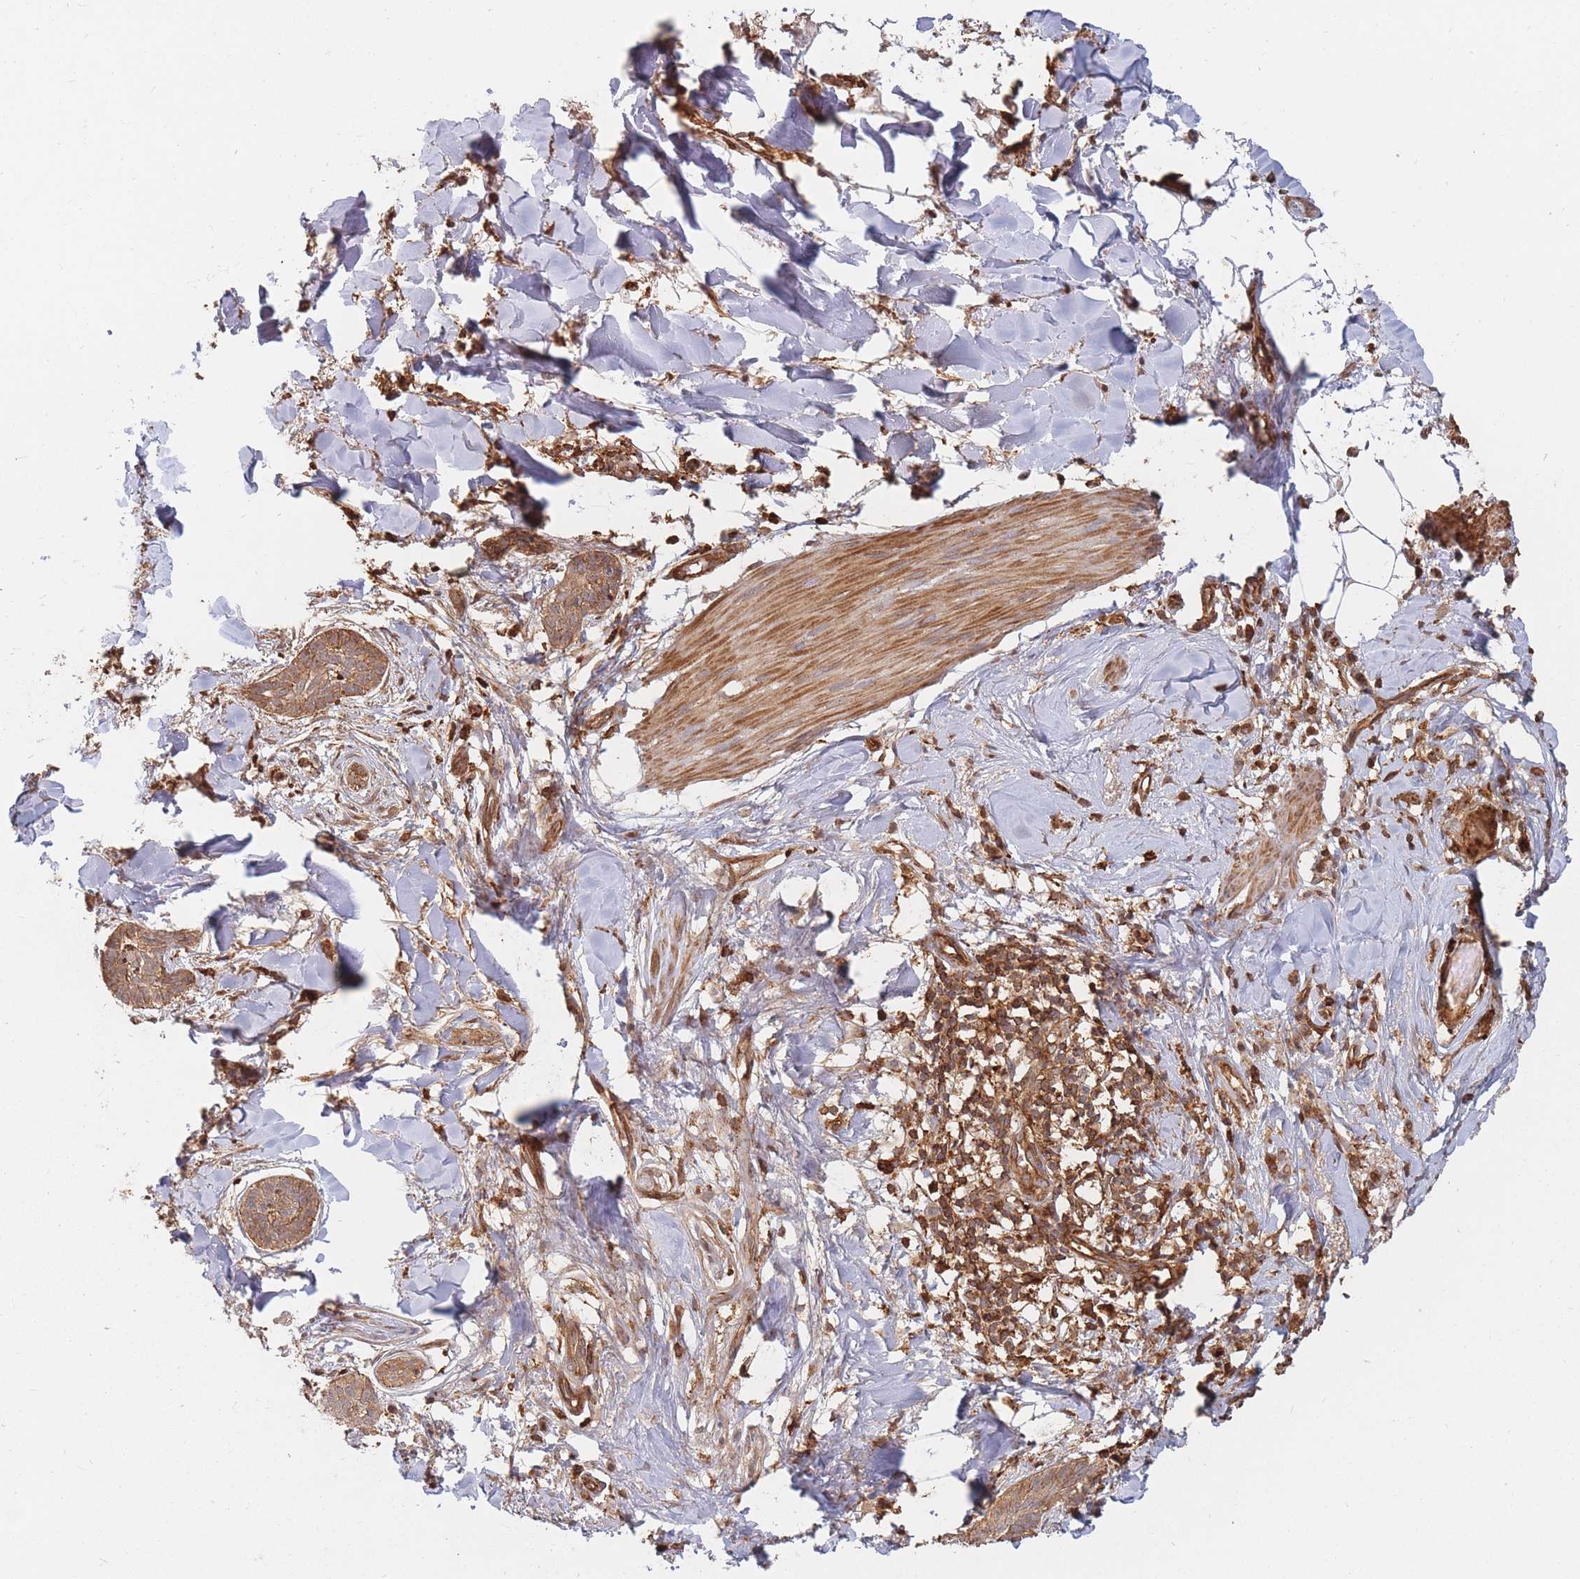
{"staining": {"intensity": "moderate", "quantity": ">75%", "location": "cytoplasmic/membranous"}, "tissue": "skin cancer", "cell_type": "Tumor cells", "image_type": "cancer", "snomed": [{"axis": "morphology", "description": "Basal cell carcinoma"}, {"axis": "topography", "description": "Skin"}], "caption": "Immunohistochemical staining of human skin cancer (basal cell carcinoma) demonstrates medium levels of moderate cytoplasmic/membranous expression in about >75% of tumor cells. (brown staining indicates protein expression, while blue staining denotes nuclei).", "gene": "RASSF2", "patient": {"sex": "male", "age": 52}}